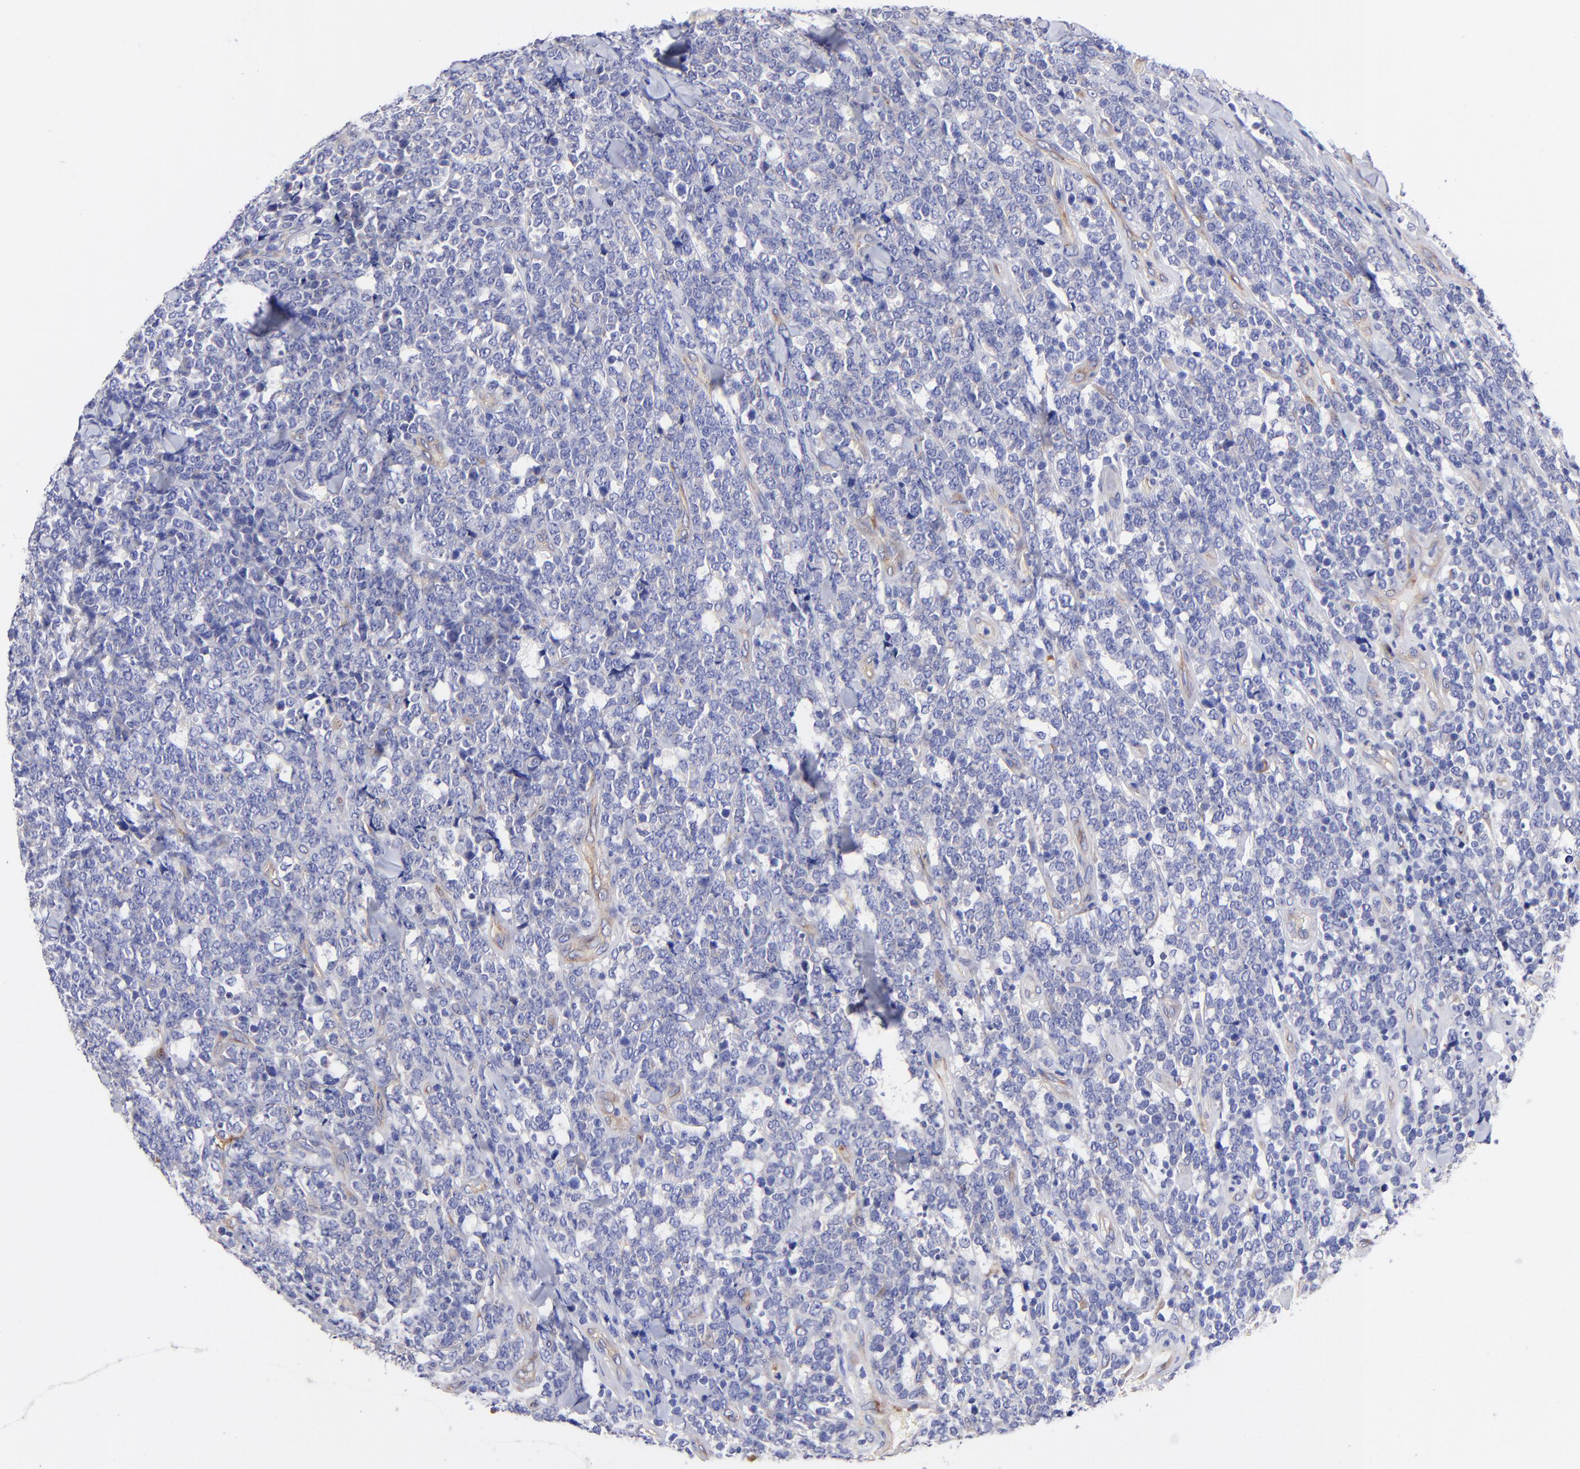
{"staining": {"intensity": "negative", "quantity": "none", "location": "none"}, "tissue": "lymphoma", "cell_type": "Tumor cells", "image_type": "cancer", "snomed": [{"axis": "morphology", "description": "Malignant lymphoma, non-Hodgkin's type, High grade"}, {"axis": "topography", "description": "Small intestine"}, {"axis": "topography", "description": "Colon"}], "caption": "Lymphoma was stained to show a protein in brown. There is no significant positivity in tumor cells.", "gene": "PPFIBP1", "patient": {"sex": "male", "age": 8}}